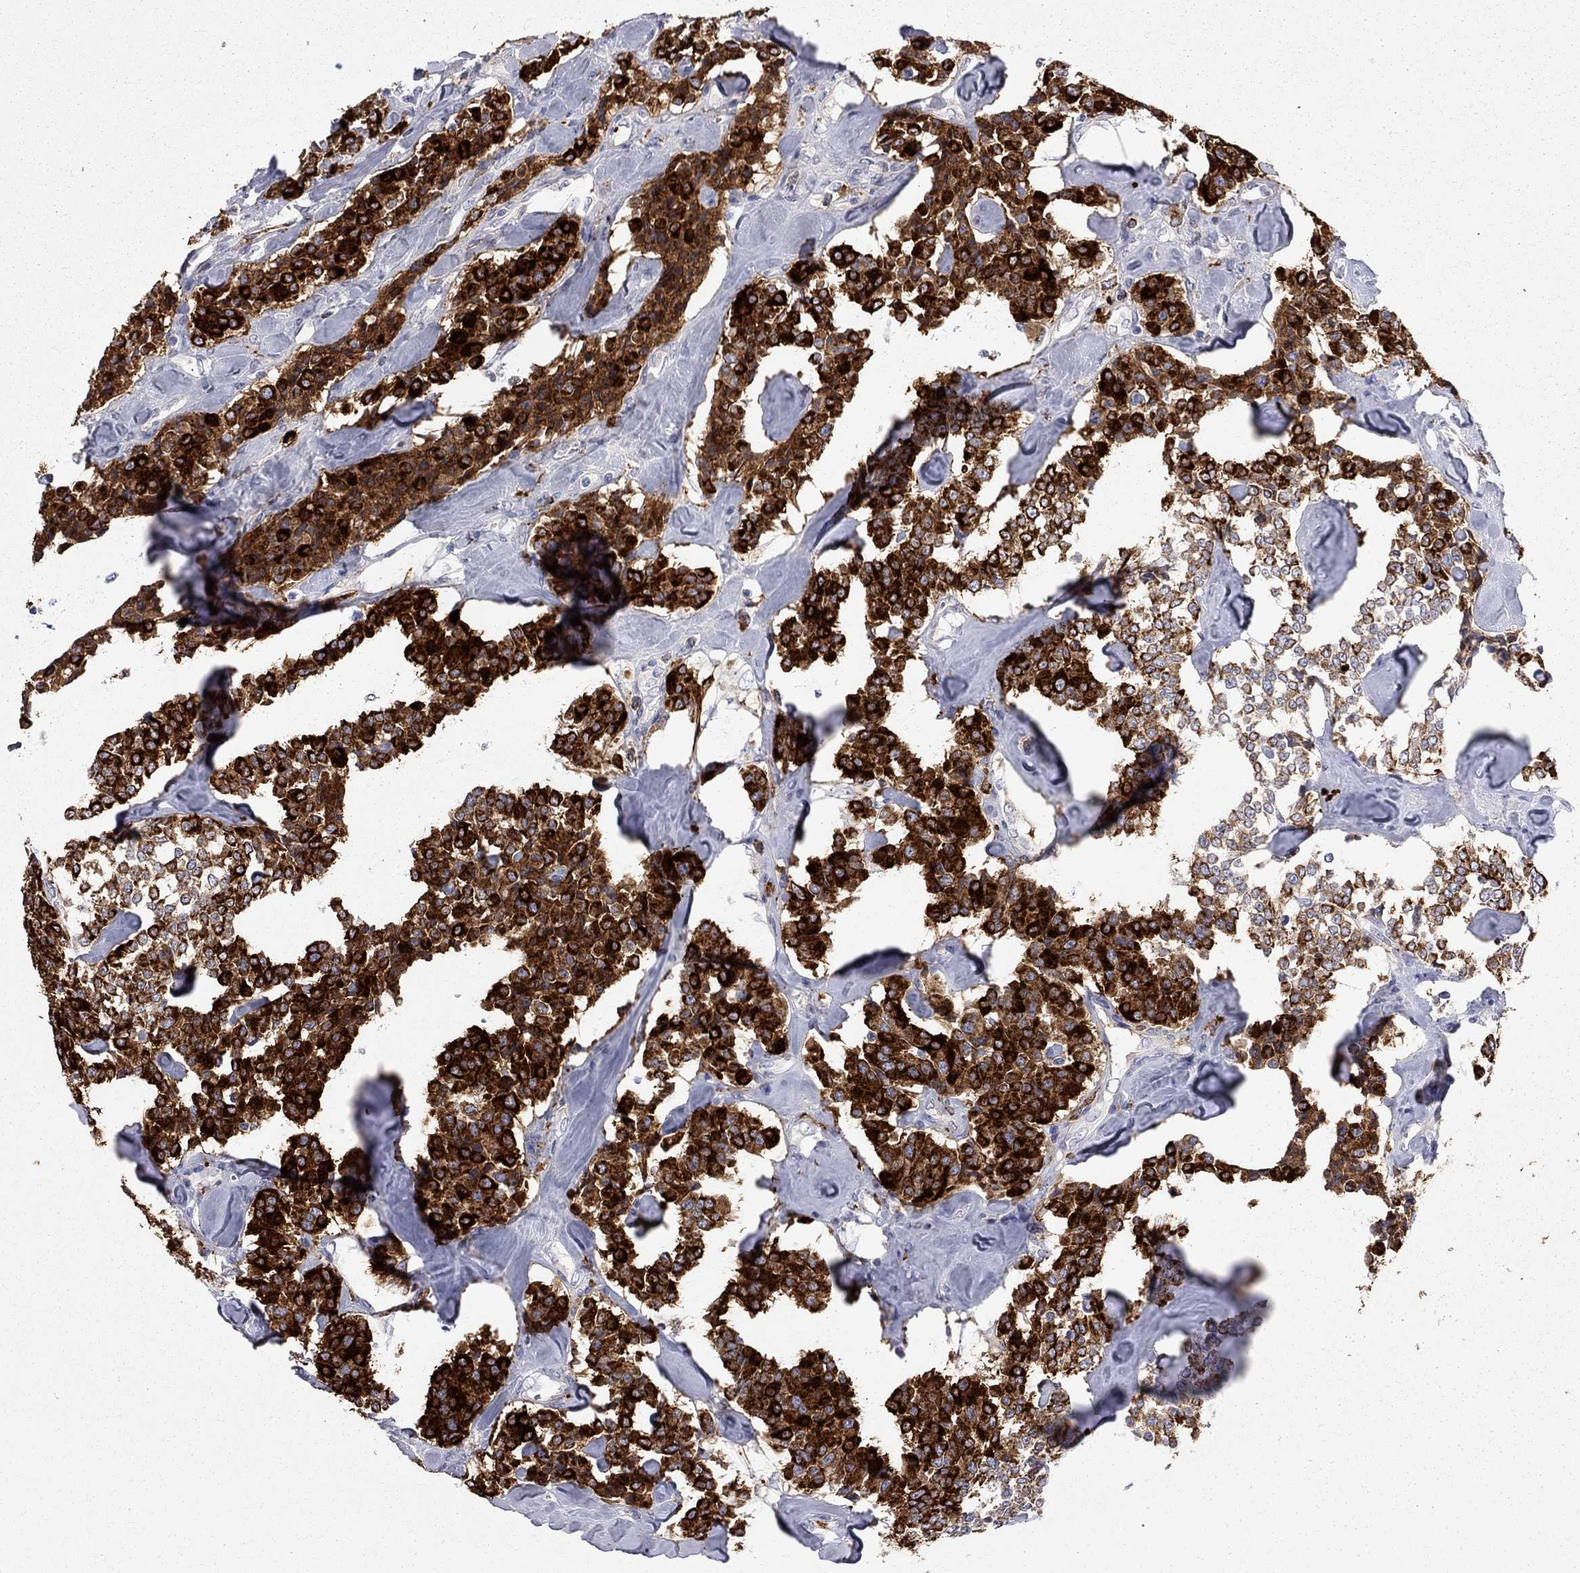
{"staining": {"intensity": "strong", "quantity": ">75%", "location": "cytoplasmic/membranous"}, "tissue": "carcinoid", "cell_type": "Tumor cells", "image_type": "cancer", "snomed": [{"axis": "morphology", "description": "Carcinoid, malignant, NOS"}, {"axis": "topography", "description": "Pancreas"}], "caption": "There is high levels of strong cytoplasmic/membranous staining in tumor cells of carcinoid (malignant), as demonstrated by immunohistochemical staining (brown color).", "gene": "ACSL1", "patient": {"sex": "male", "age": 41}}